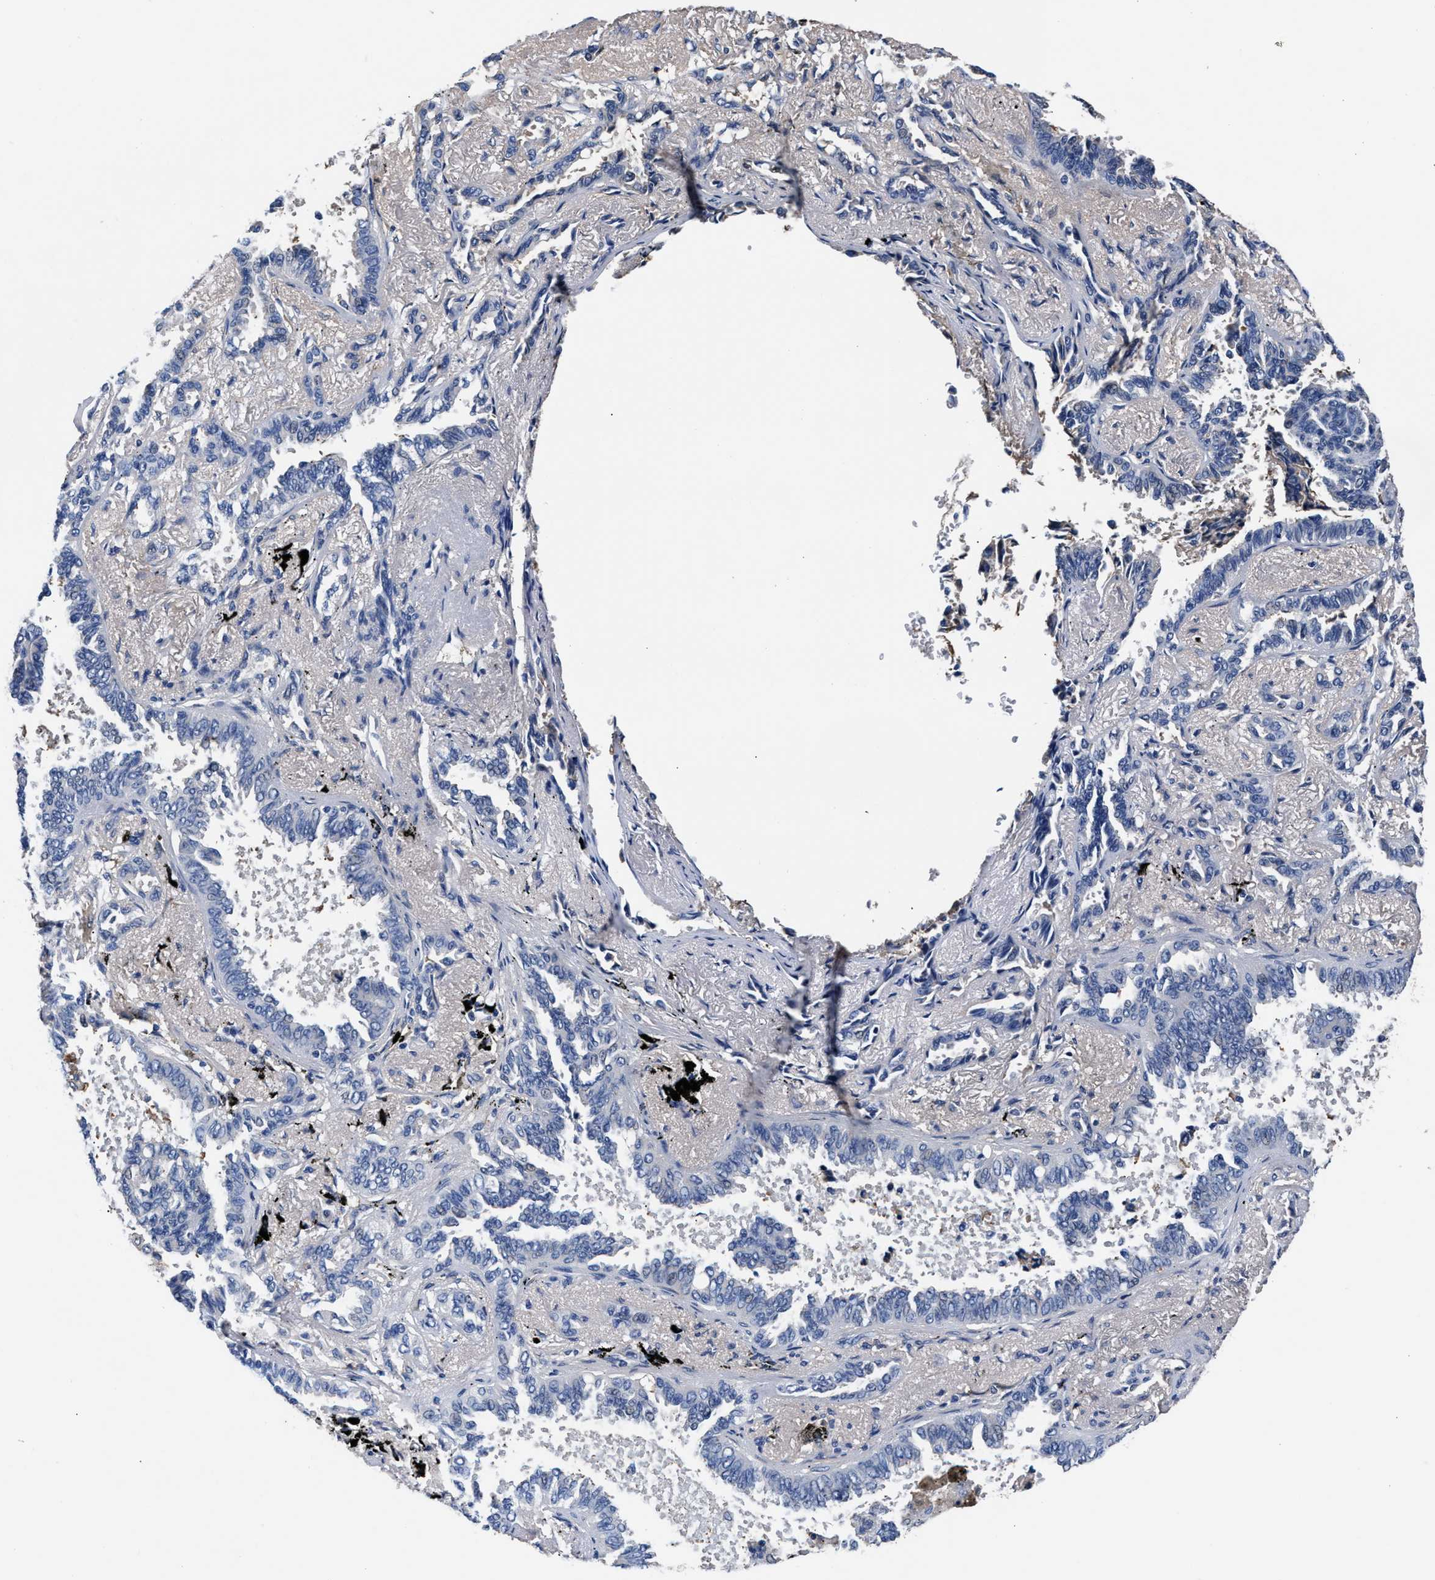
{"staining": {"intensity": "negative", "quantity": "none", "location": "none"}, "tissue": "lung cancer", "cell_type": "Tumor cells", "image_type": "cancer", "snomed": [{"axis": "morphology", "description": "Adenocarcinoma, NOS"}, {"axis": "topography", "description": "Lung"}], "caption": "Immunohistochemical staining of lung cancer (adenocarcinoma) exhibits no significant expression in tumor cells.", "gene": "GSTM1", "patient": {"sex": "male", "age": 59}}